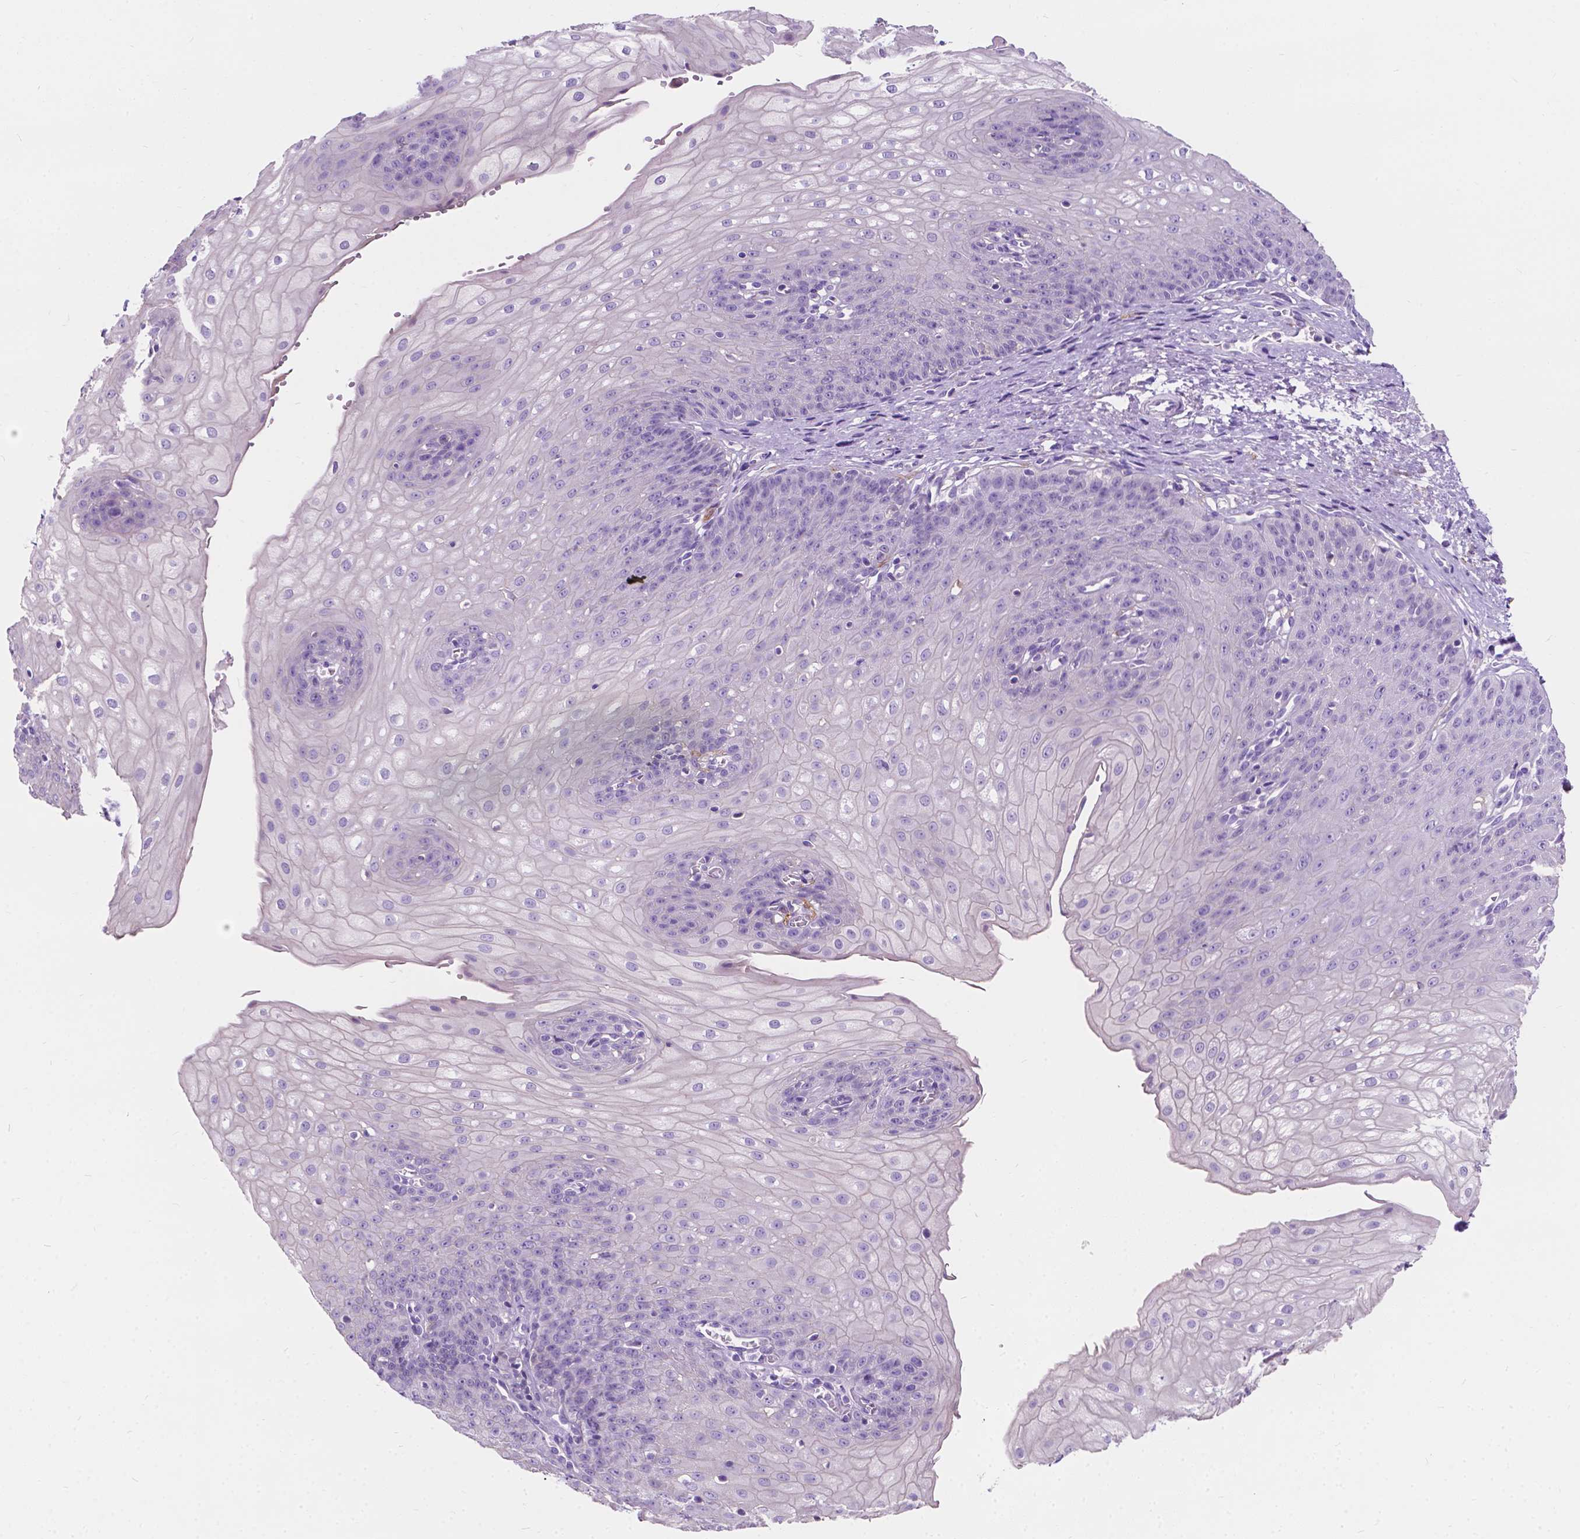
{"staining": {"intensity": "negative", "quantity": "none", "location": "none"}, "tissue": "esophagus", "cell_type": "Squamous epithelial cells", "image_type": "normal", "snomed": [{"axis": "morphology", "description": "Normal tissue, NOS"}, {"axis": "topography", "description": "Esophagus"}], "caption": "Immunohistochemical staining of normal esophagus reveals no significant staining in squamous epithelial cells. Brightfield microscopy of immunohistochemistry stained with DAB (brown) and hematoxylin (blue), captured at high magnification.", "gene": "GNAO1", "patient": {"sex": "male", "age": 71}}